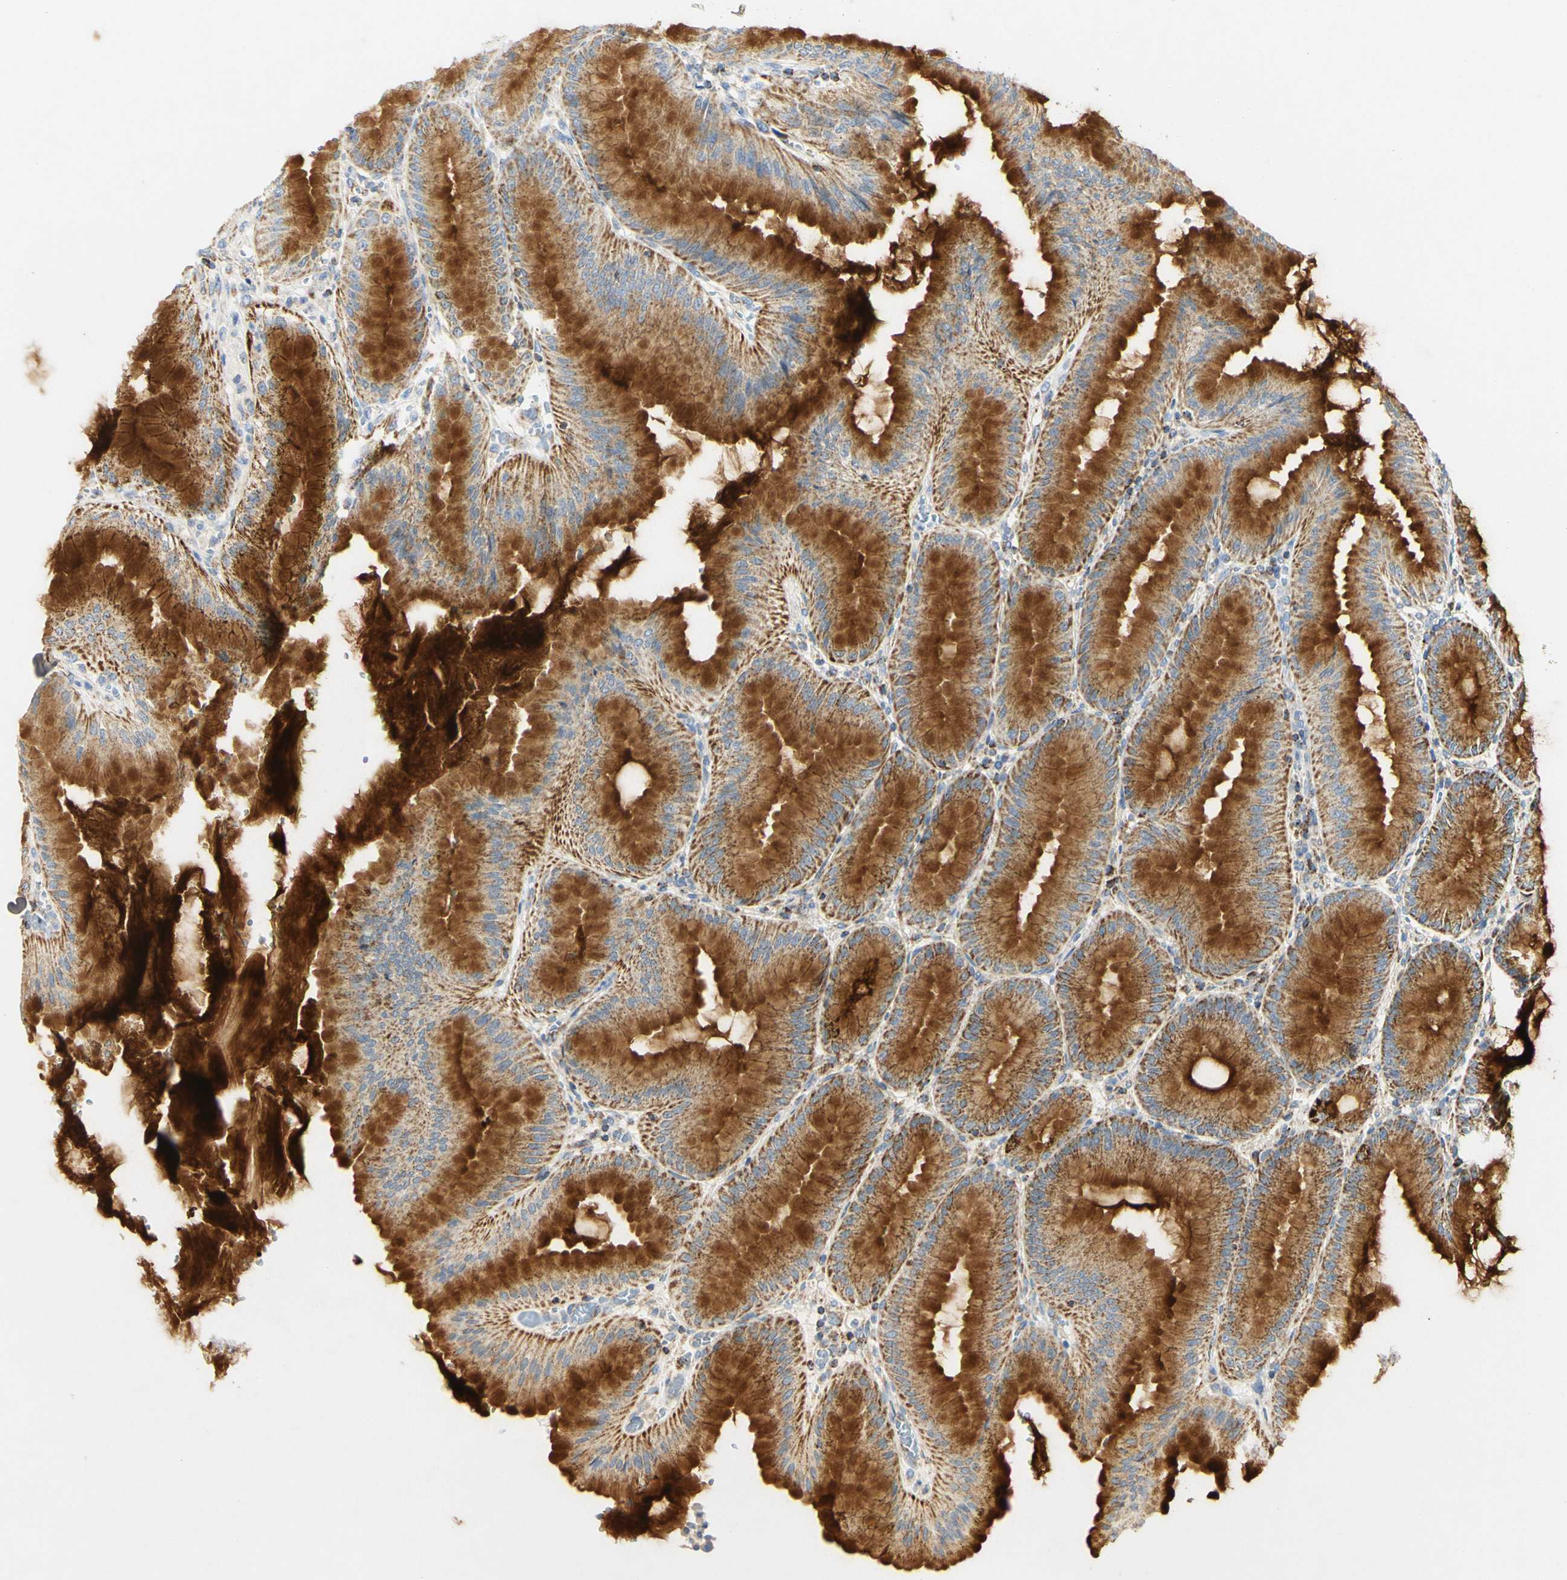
{"staining": {"intensity": "strong", "quantity": ">75%", "location": "cytoplasmic/membranous"}, "tissue": "stomach", "cell_type": "Glandular cells", "image_type": "normal", "snomed": [{"axis": "morphology", "description": "Normal tissue, NOS"}, {"axis": "topography", "description": "Stomach, lower"}], "caption": "Brown immunohistochemical staining in benign stomach demonstrates strong cytoplasmic/membranous staining in about >75% of glandular cells. The protein of interest is shown in brown color, while the nuclei are stained blue.", "gene": "OXCT1", "patient": {"sex": "male", "age": 71}}